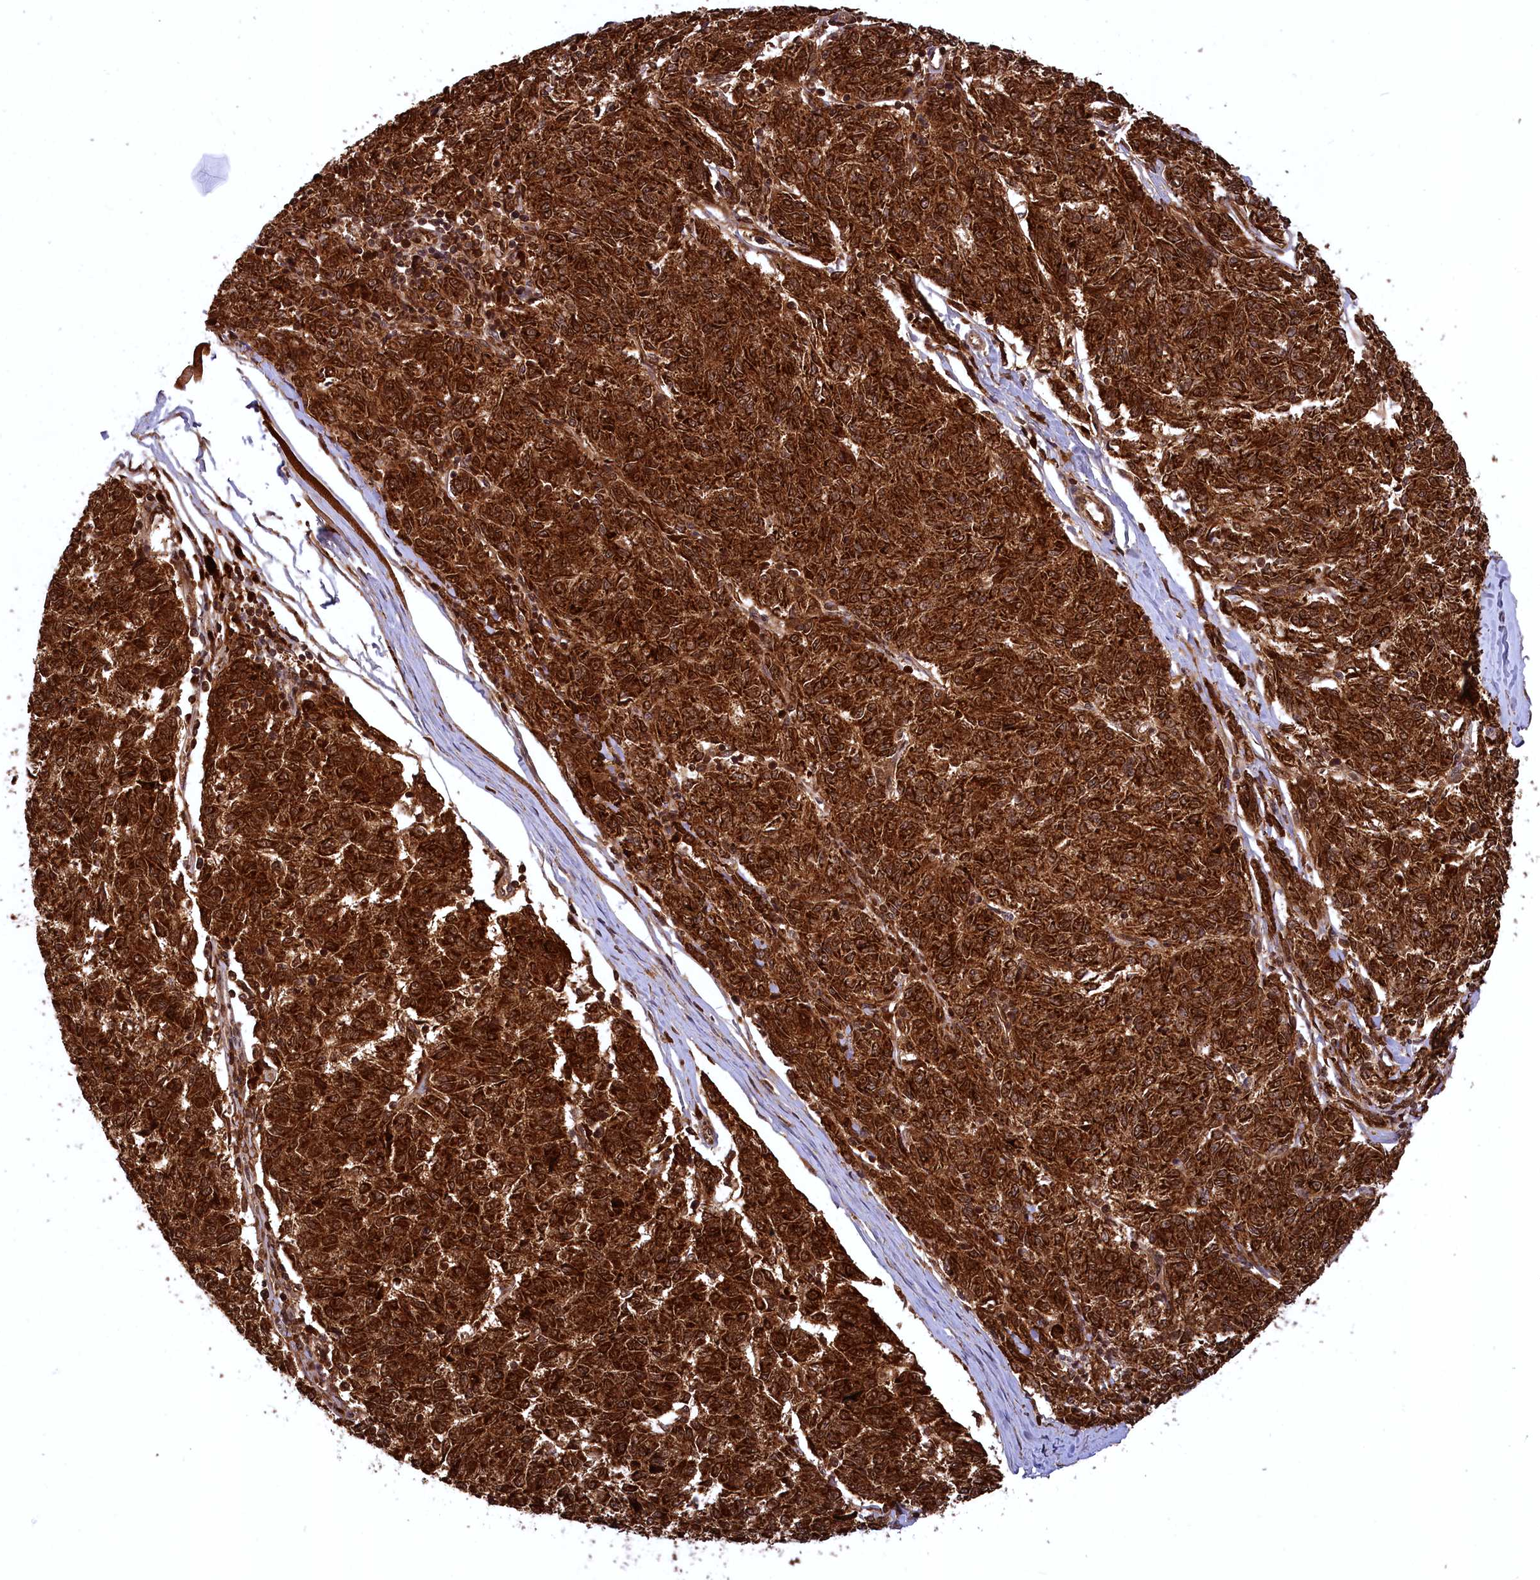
{"staining": {"intensity": "strong", "quantity": ">75%", "location": "cytoplasmic/membranous,nuclear"}, "tissue": "melanoma", "cell_type": "Tumor cells", "image_type": "cancer", "snomed": [{"axis": "morphology", "description": "Malignant melanoma, NOS"}, {"axis": "topography", "description": "Skin"}], "caption": "Human melanoma stained with a brown dye reveals strong cytoplasmic/membranous and nuclear positive positivity in about >75% of tumor cells.", "gene": "COX17", "patient": {"sex": "female", "age": 72}}